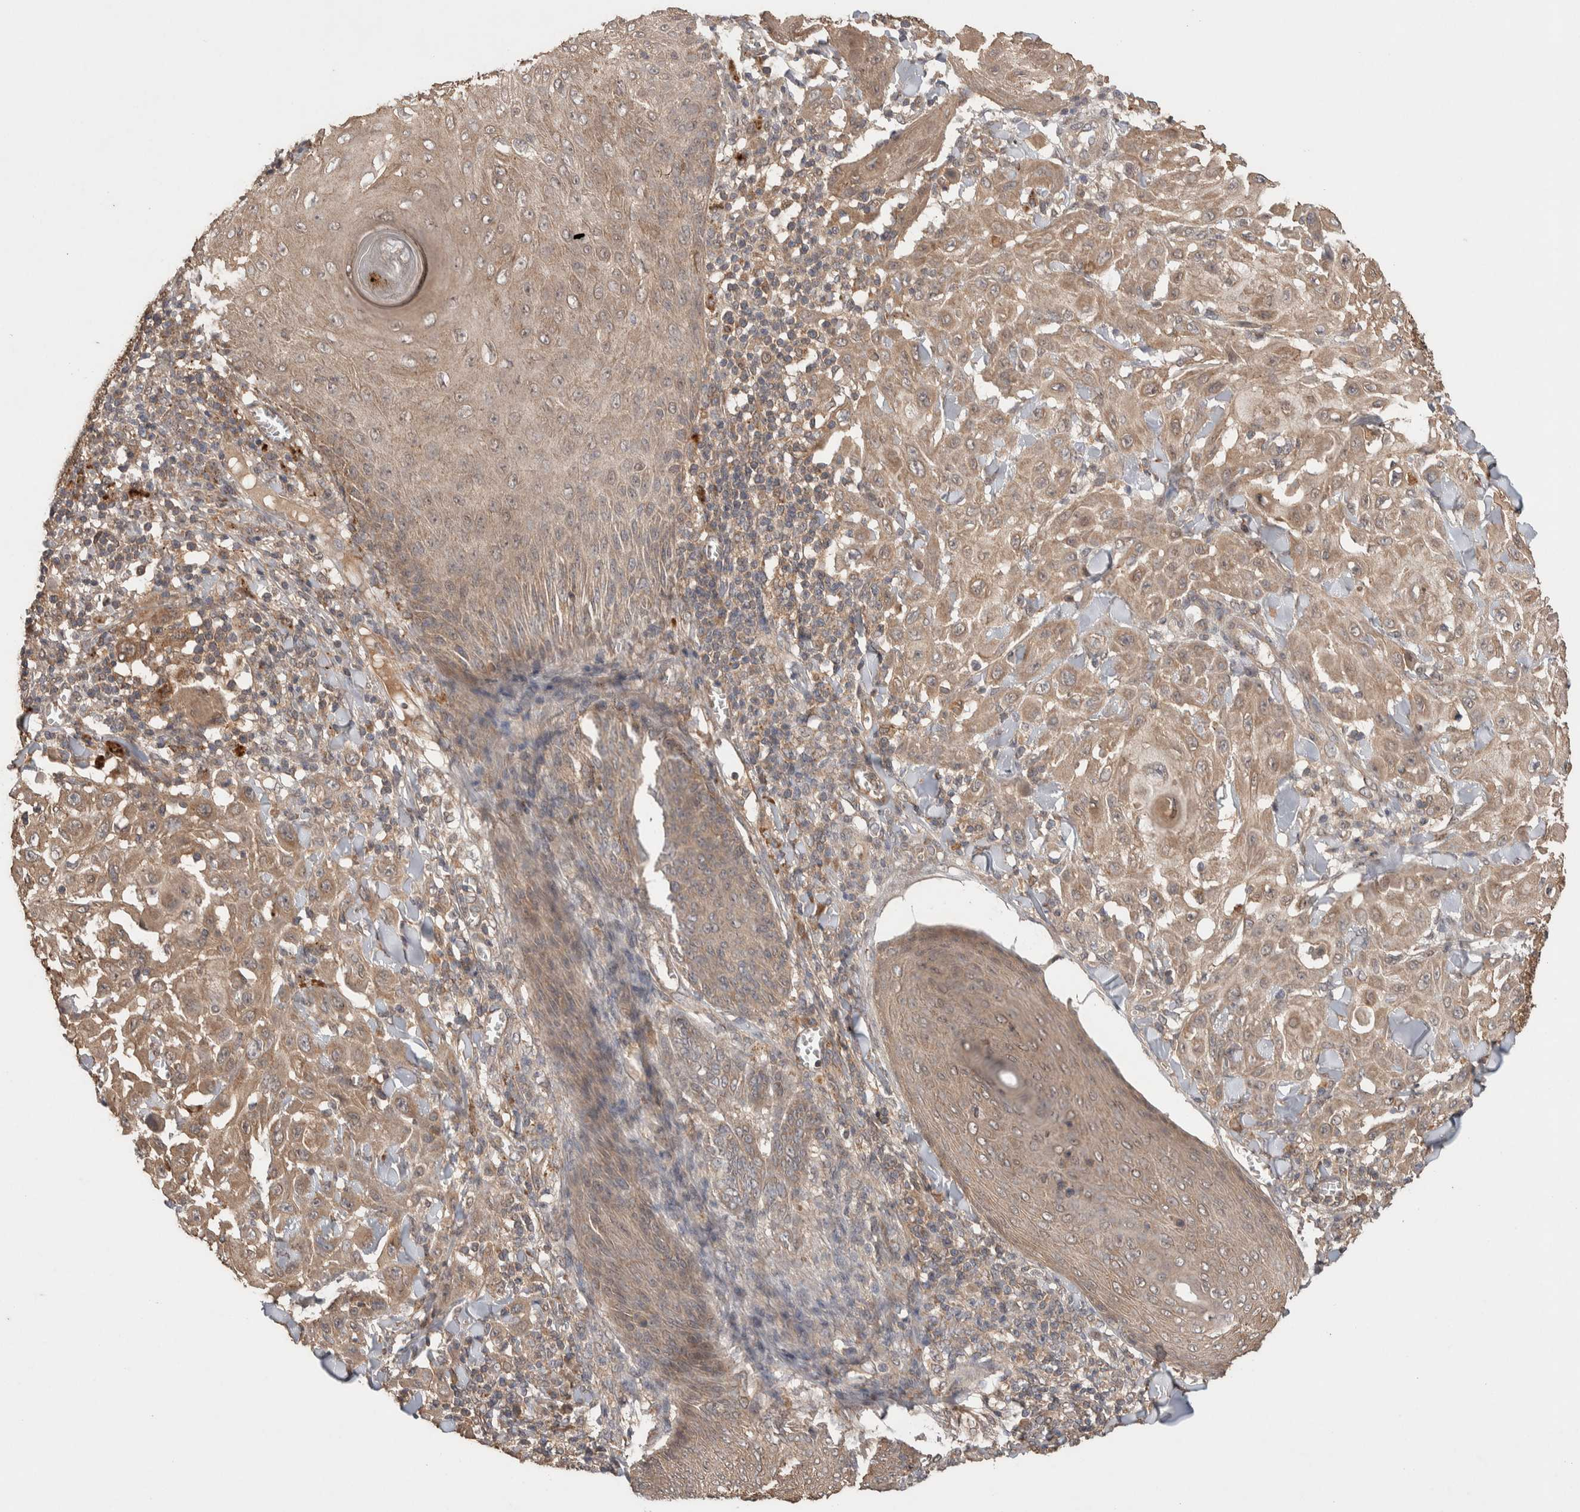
{"staining": {"intensity": "weak", "quantity": ">75%", "location": "cytoplasmic/membranous"}, "tissue": "skin cancer", "cell_type": "Tumor cells", "image_type": "cancer", "snomed": [{"axis": "morphology", "description": "Squamous cell carcinoma, NOS"}, {"axis": "topography", "description": "Skin"}], "caption": "A micrograph of skin cancer (squamous cell carcinoma) stained for a protein exhibits weak cytoplasmic/membranous brown staining in tumor cells.", "gene": "KCNJ5", "patient": {"sex": "male", "age": 24}}